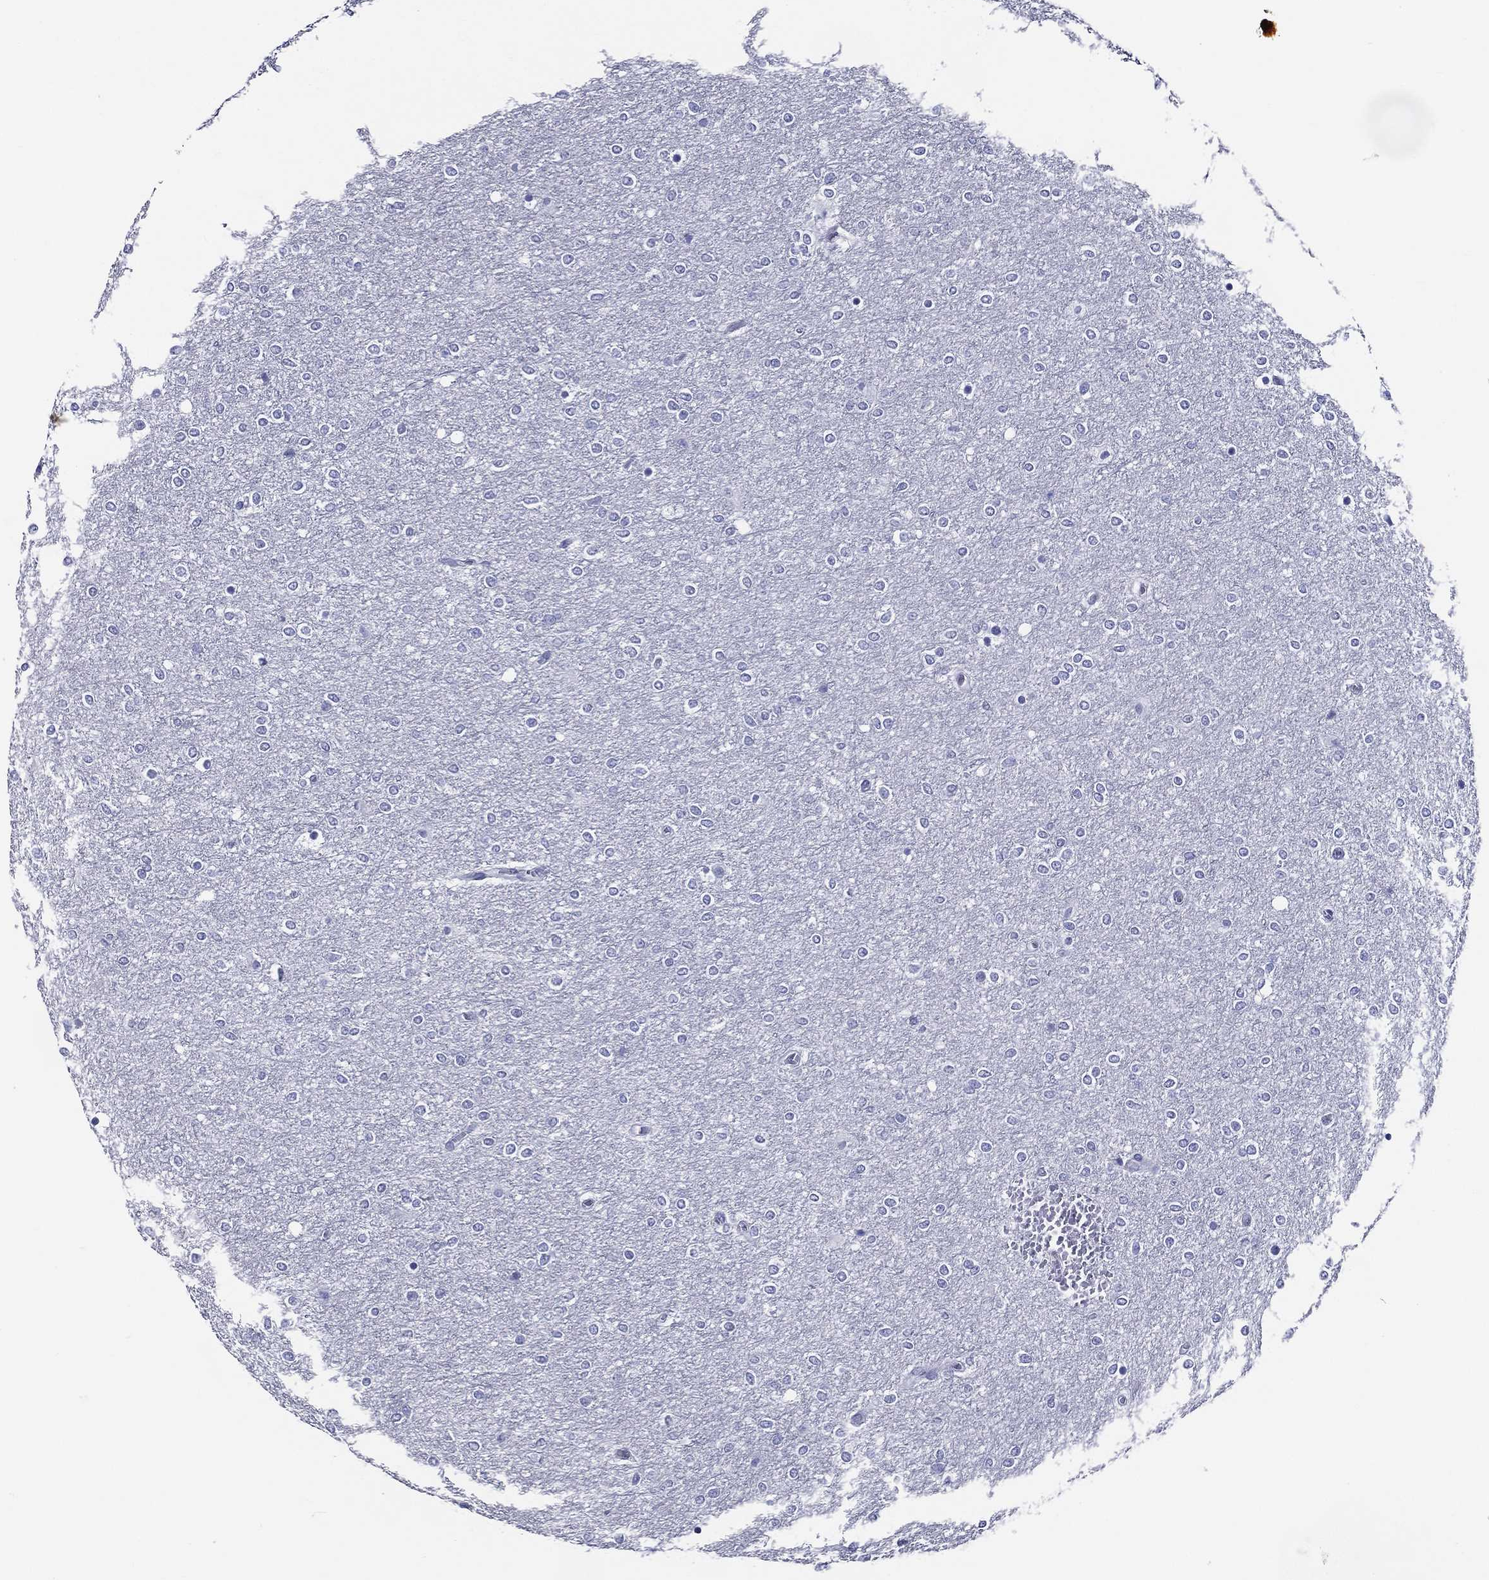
{"staining": {"intensity": "negative", "quantity": "none", "location": "none"}, "tissue": "glioma", "cell_type": "Tumor cells", "image_type": "cancer", "snomed": [{"axis": "morphology", "description": "Glioma, malignant, High grade"}, {"axis": "topography", "description": "Brain"}], "caption": "High power microscopy histopathology image of an immunohistochemistry (IHC) micrograph of malignant high-grade glioma, revealing no significant staining in tumor cells. The staining was performed using DAB (3,3'-diaminobenzidine) to visualize the protein expression in brown, while the nuclei were stained in blue with hematoxylin (Magnification: 20x).", "gene": "ACE2", "patient": {"sex": "female", "age": 61}}